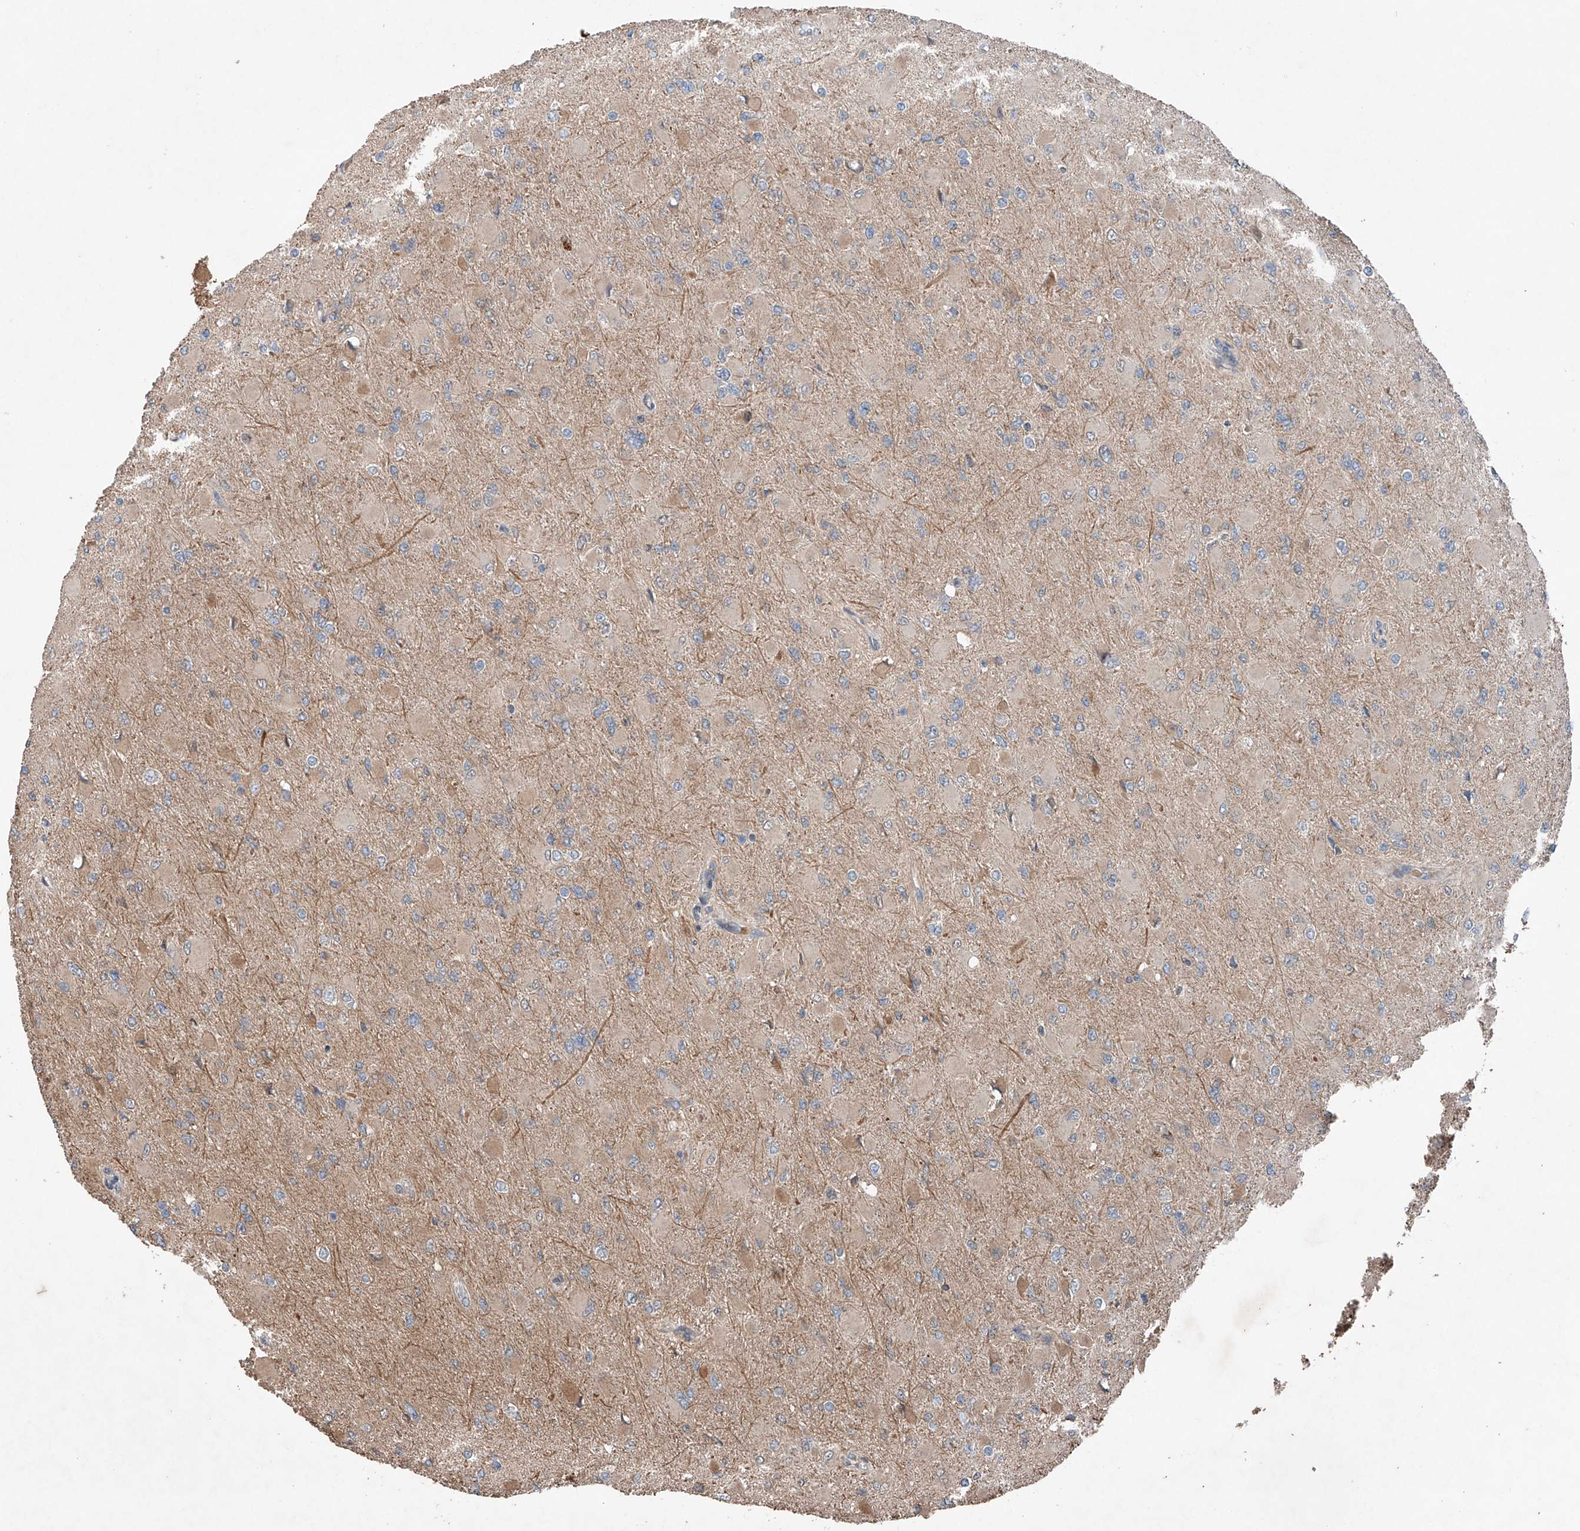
{"staining": {"intensity": "weak", "quantity": "<25%", "location": "cytoplasmic/membranous"}, "tissue": "glioma", "cell_type": "Tumor cells", "image_type": "cancer", "snomed": [{"axis": "morphology", "description": "Glioma, malignant, High grade"}, {"axis": "topography", "description": "Cerebral cortex"}], "caption": "The image shows no significant staining in tumor cells of glioma.", "gene": "AP4B1", "patient": {"sex": "female", "age": 36}}